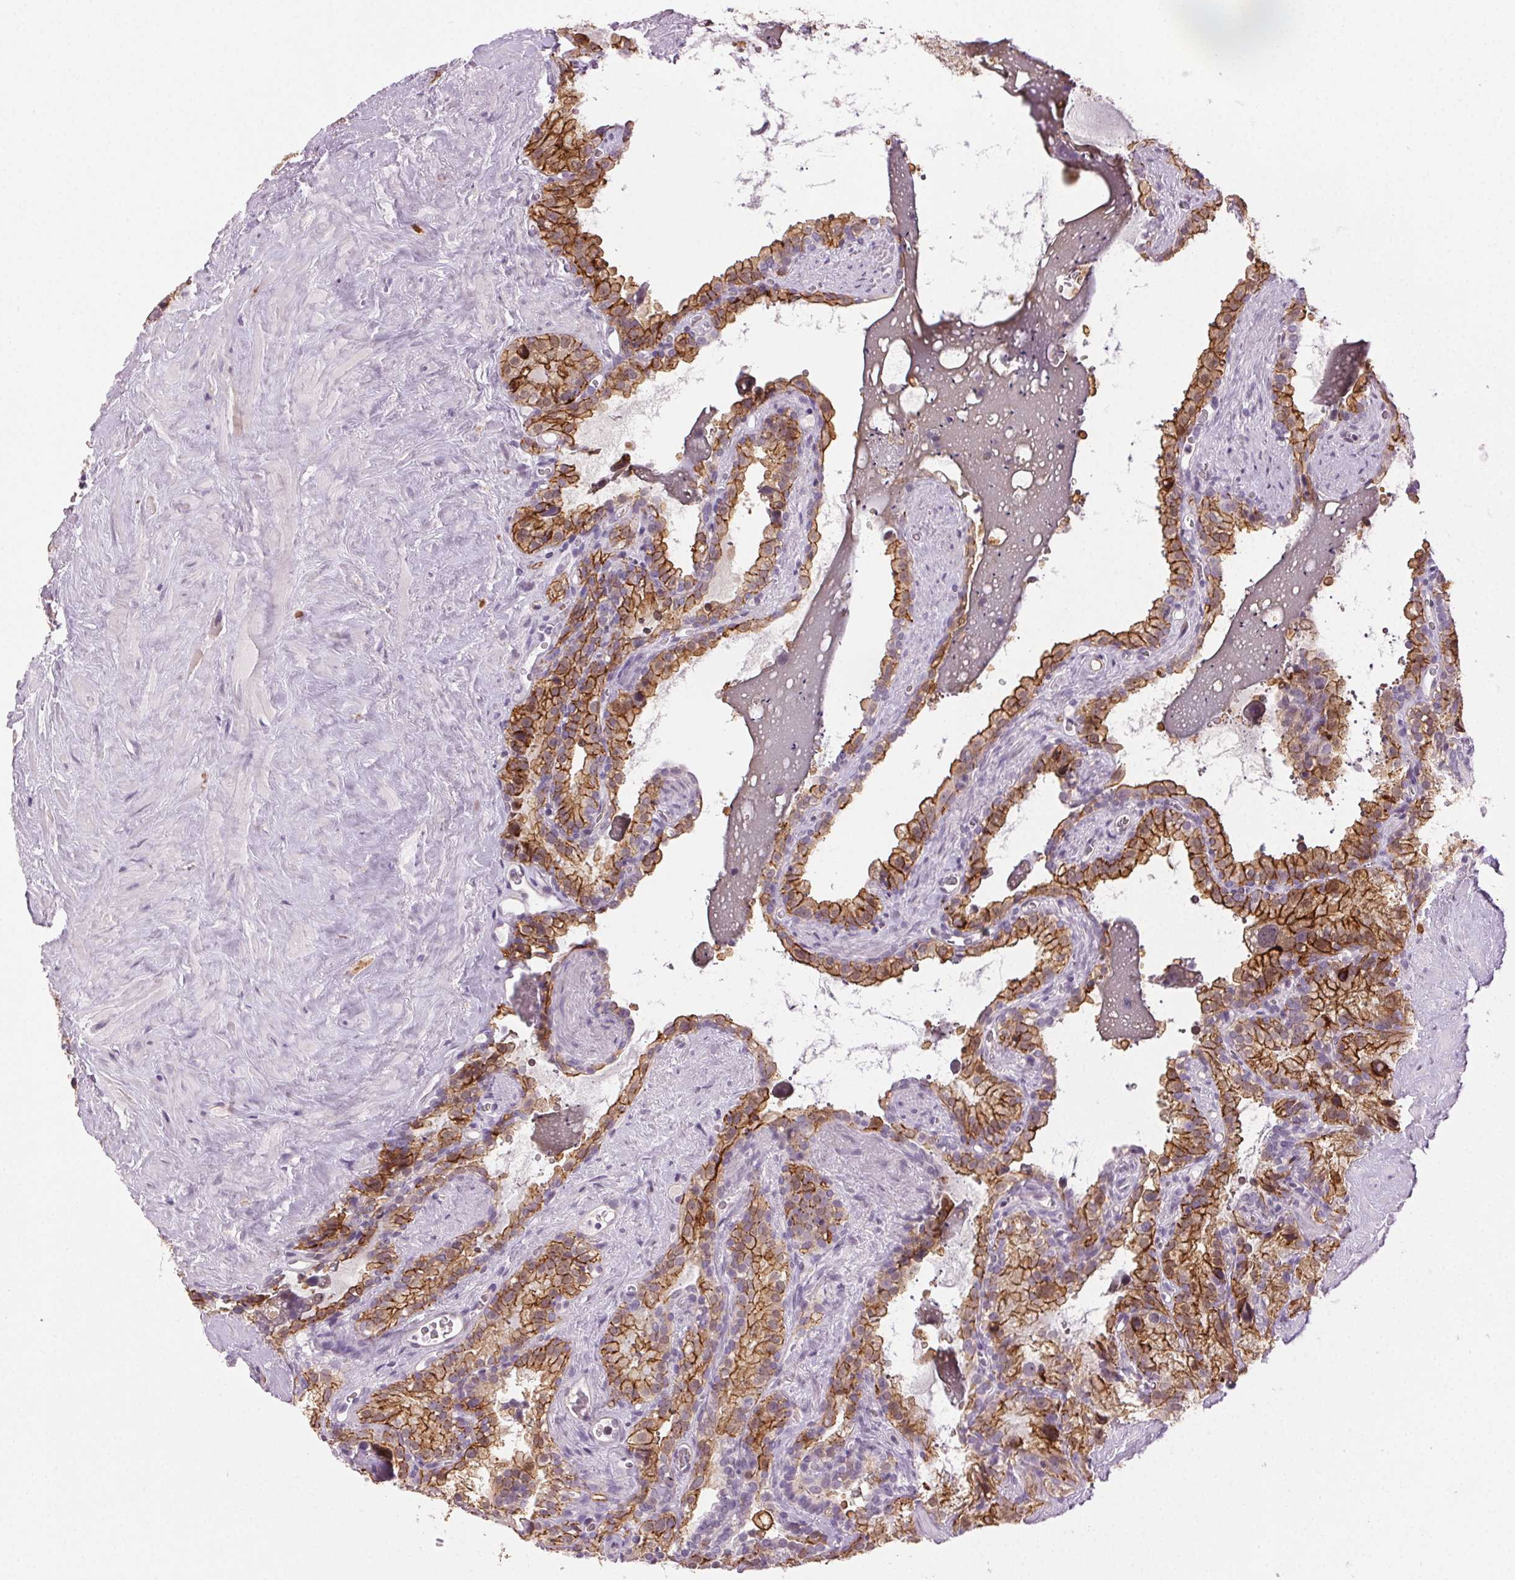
{"staining": {"intensity": "strong", "quantity": ">75%", "location": "cytoplasmic/membranous"}, "tissue": "seminal vesicle", "cell_type": "Glandular cells", "image_type": "normal", "snomed": [{"axis": "morphology", "description": "Normal tissue, NOS"}, {"axis": "topography", "description": "Prostate"}, {"axis": "topography", "description": "Seminal veicle"}], "caption": "This image shows immunohistochemistry (IHC) staining of normal seminal vesicle, with high strong cytoplasmic/membranous staining in approximately >75% of glandular cells.", "gene": "AIF1L", "patient": {"sex": "male", "age": 71}}